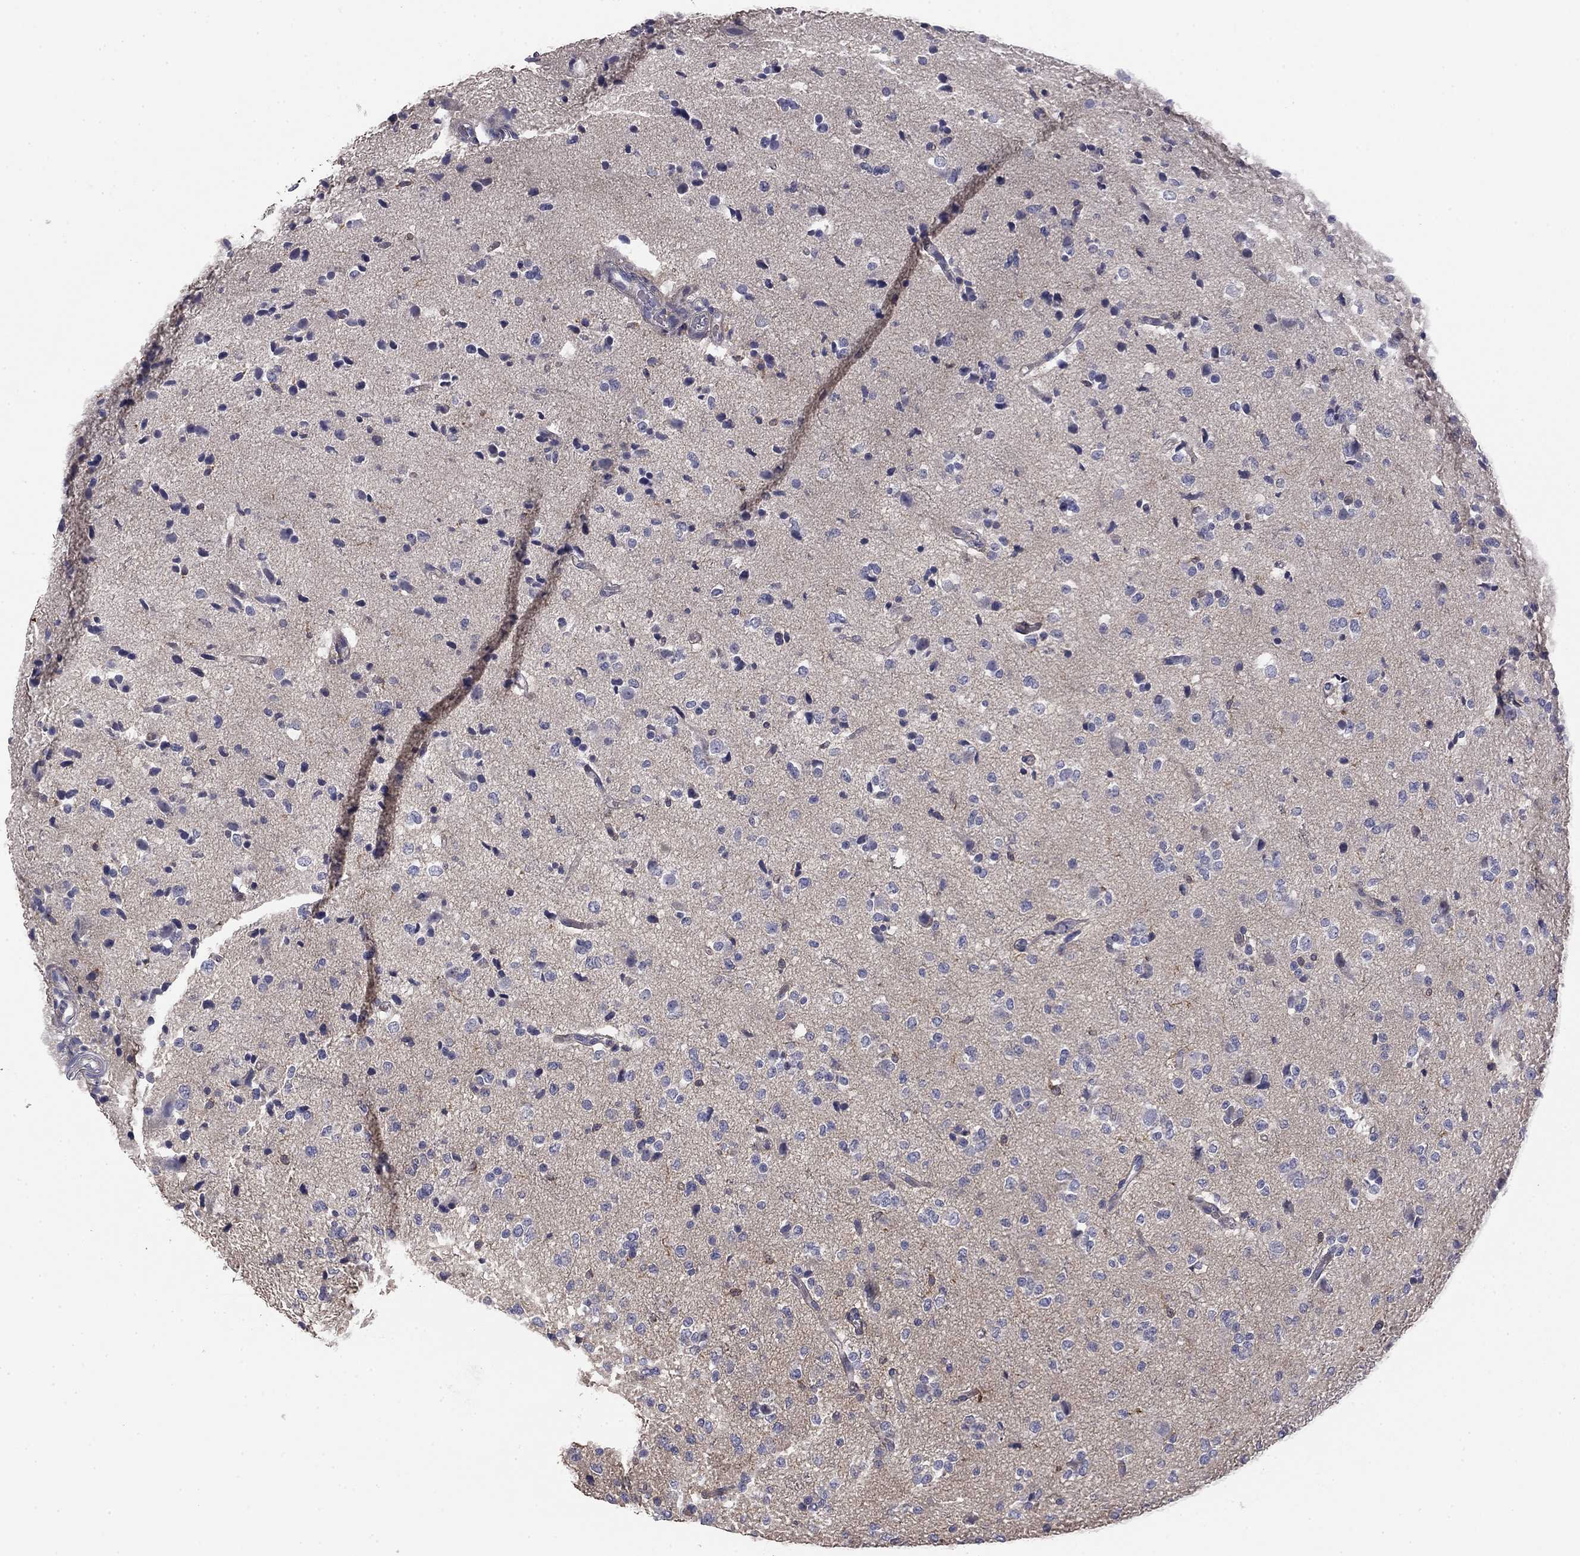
{"staining": {"intensity": "negative", "quantity": "none", "location": "none"}, "tissue": "glioma", "cell_type": "Tumor cells", "image_type": "cancer", "snomed": [{"axis": "morphology", "description": "Glioma, malignant, Low grade"}, {"axis": "topography", "description": "Brain"}], "caption": "Immunohistochemistry of human low-grade glioma (malignant) shows no positivity in tumor cells.", "gene": "PLCB2", "patient": {"sex": "male", "age": 41}}